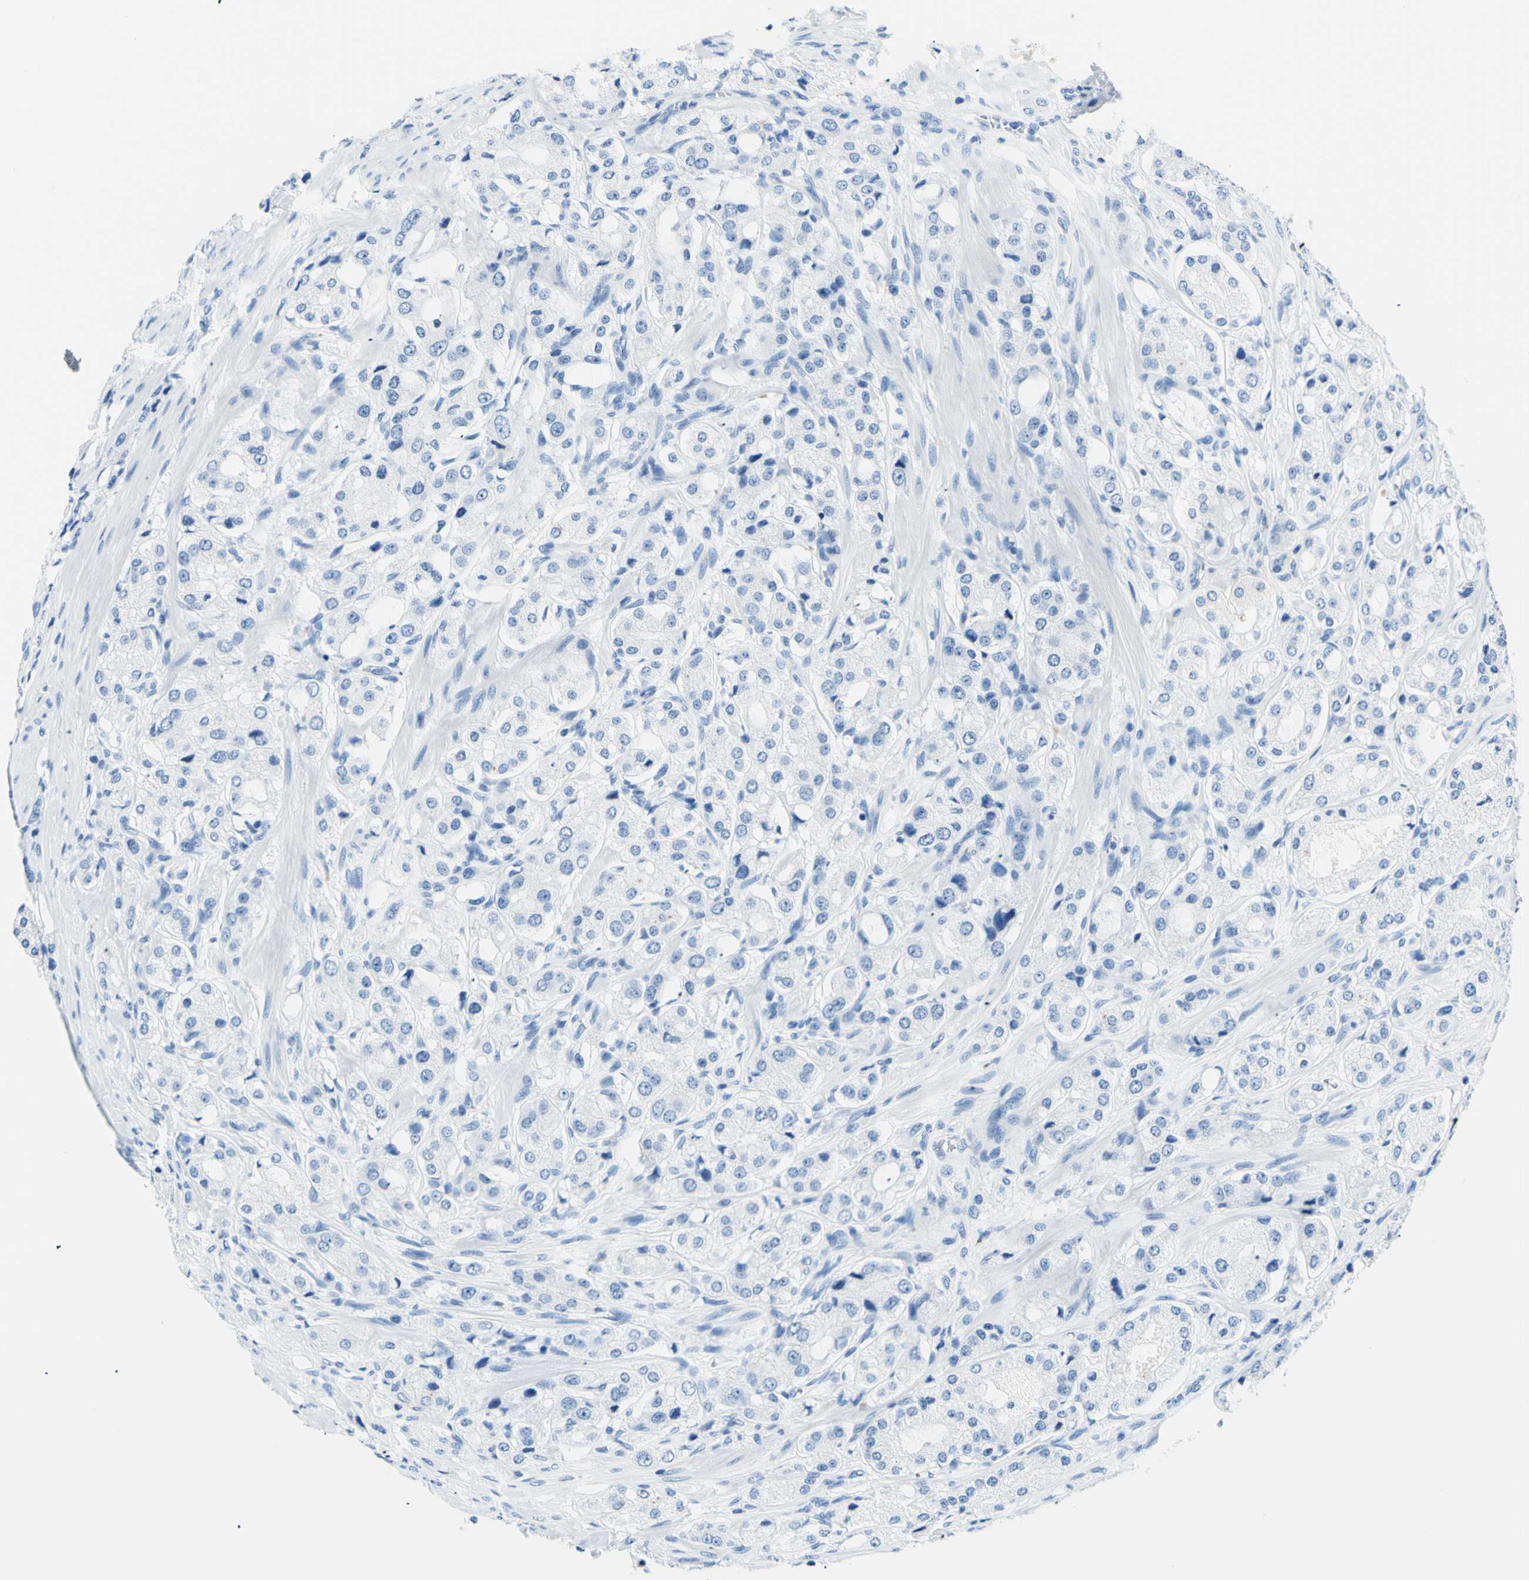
{"staining": {"intensity": "negative", "quantity": "none", "location": "none"}, "tissue": "prostate cancer", "cell_type": "Tumor cells", "image_type": "cancer", "snomed": [{"axis": "morphology", "description": "Adenocarcinoma, High grade"}, {"axis": "topography", "description": "Prostate"}], "caption": "DAB (3,3'-diaminobenzidine) immunohistochemical staining of high-grade adenocarcinoma (prostate) shows no significant expression in tumor cells.", "gene": "MYH2", "patient": {"sex": "male", "age": 65}}